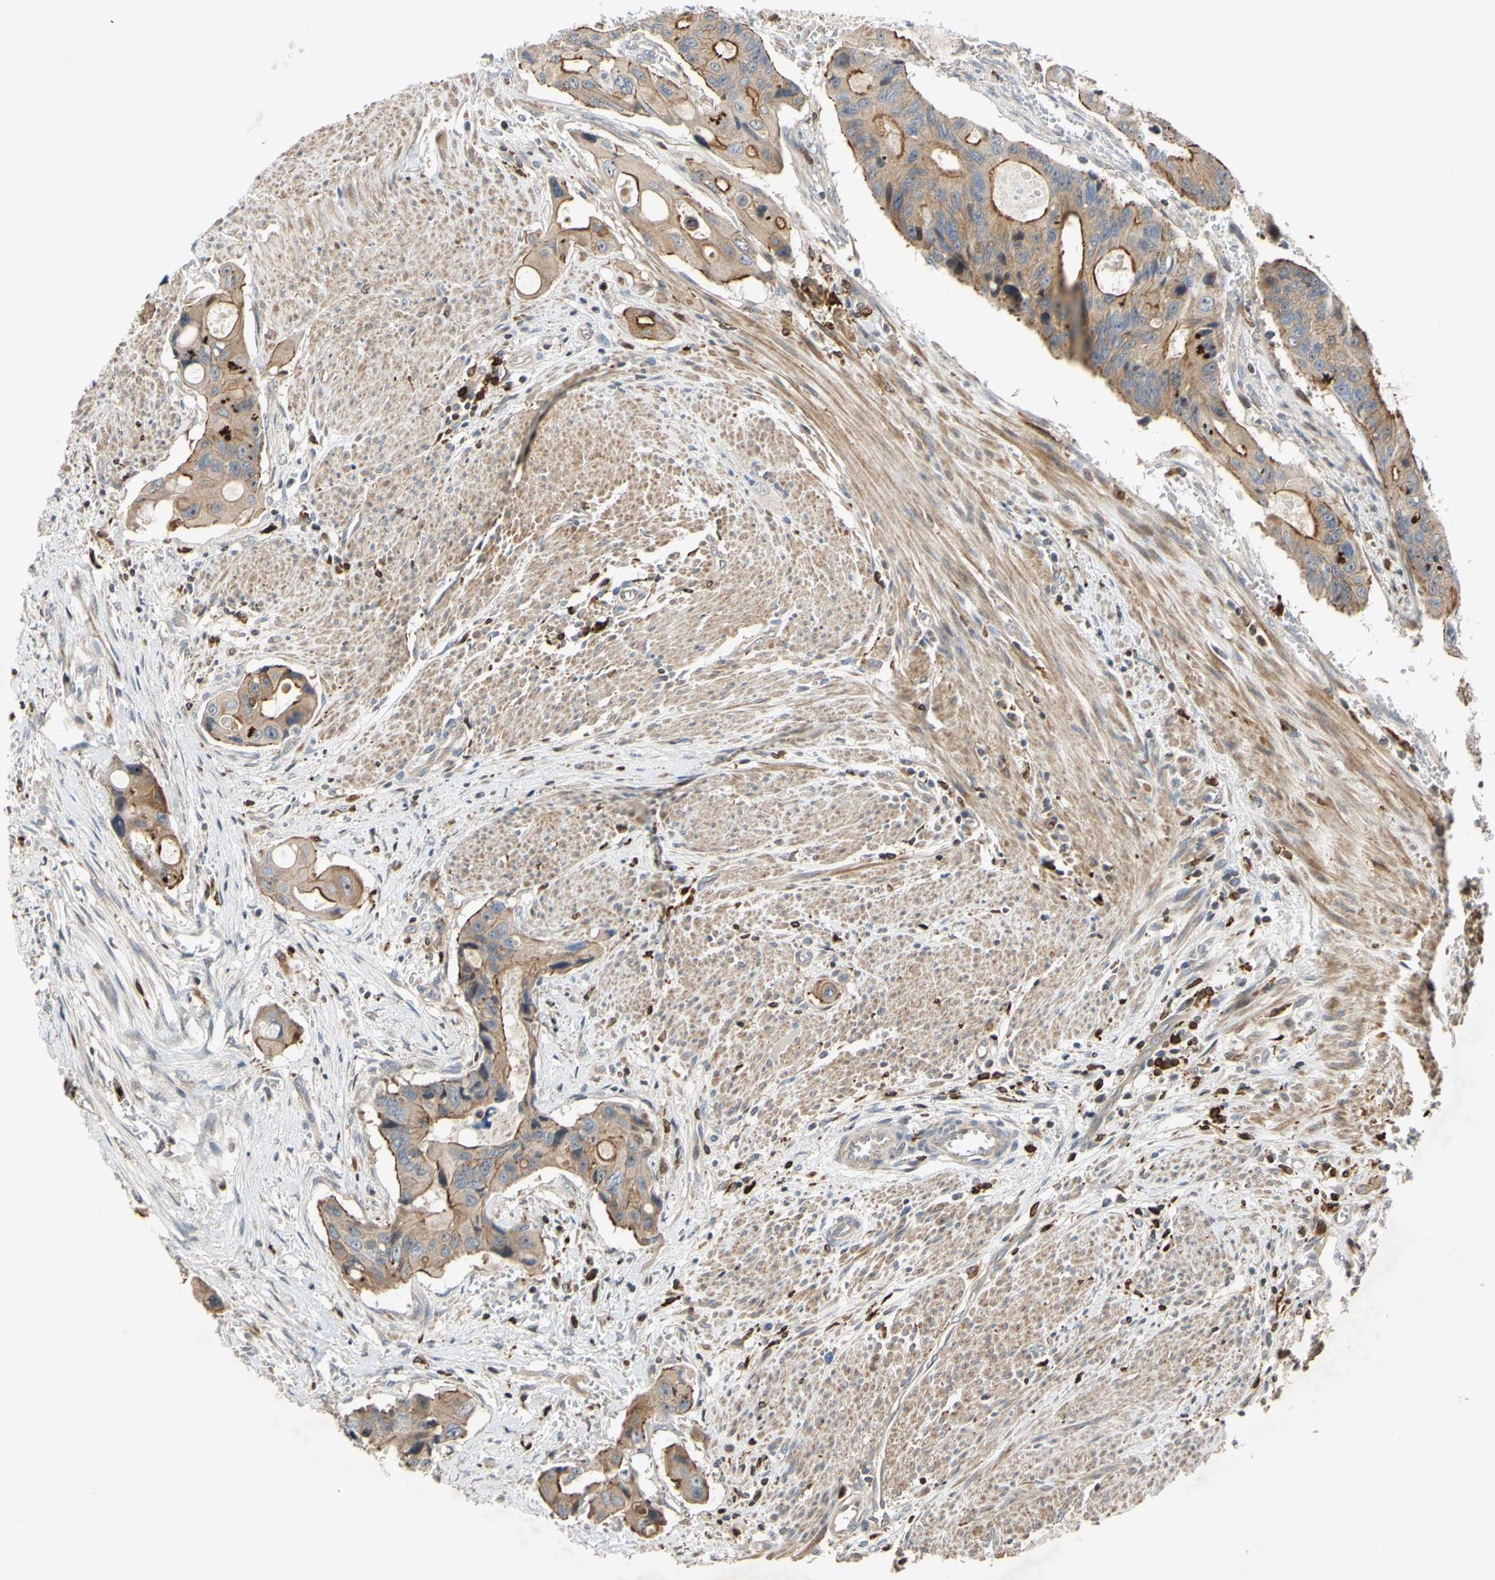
{"staining": {"intensity": "strong", "quantity": "25%-75%", "location": "cytoplasmic/membranous"}, "tissue": "colorectal cancer", "cell_type": "Tumor cells", "image_type": "cancer", "snomed": [{"axis": "morphology", "description": "Adenocarcinoma, NOS"}, {"axis": "topography", "description": "Colon"}], "caption": "A brown stain highlights strong cytoplasmic/membranous expression of a protein in human colorectal adenocarcinoma tumor cells.", "gene": "PLXNA2", "patient": {"sex": "female", "age": 57}}